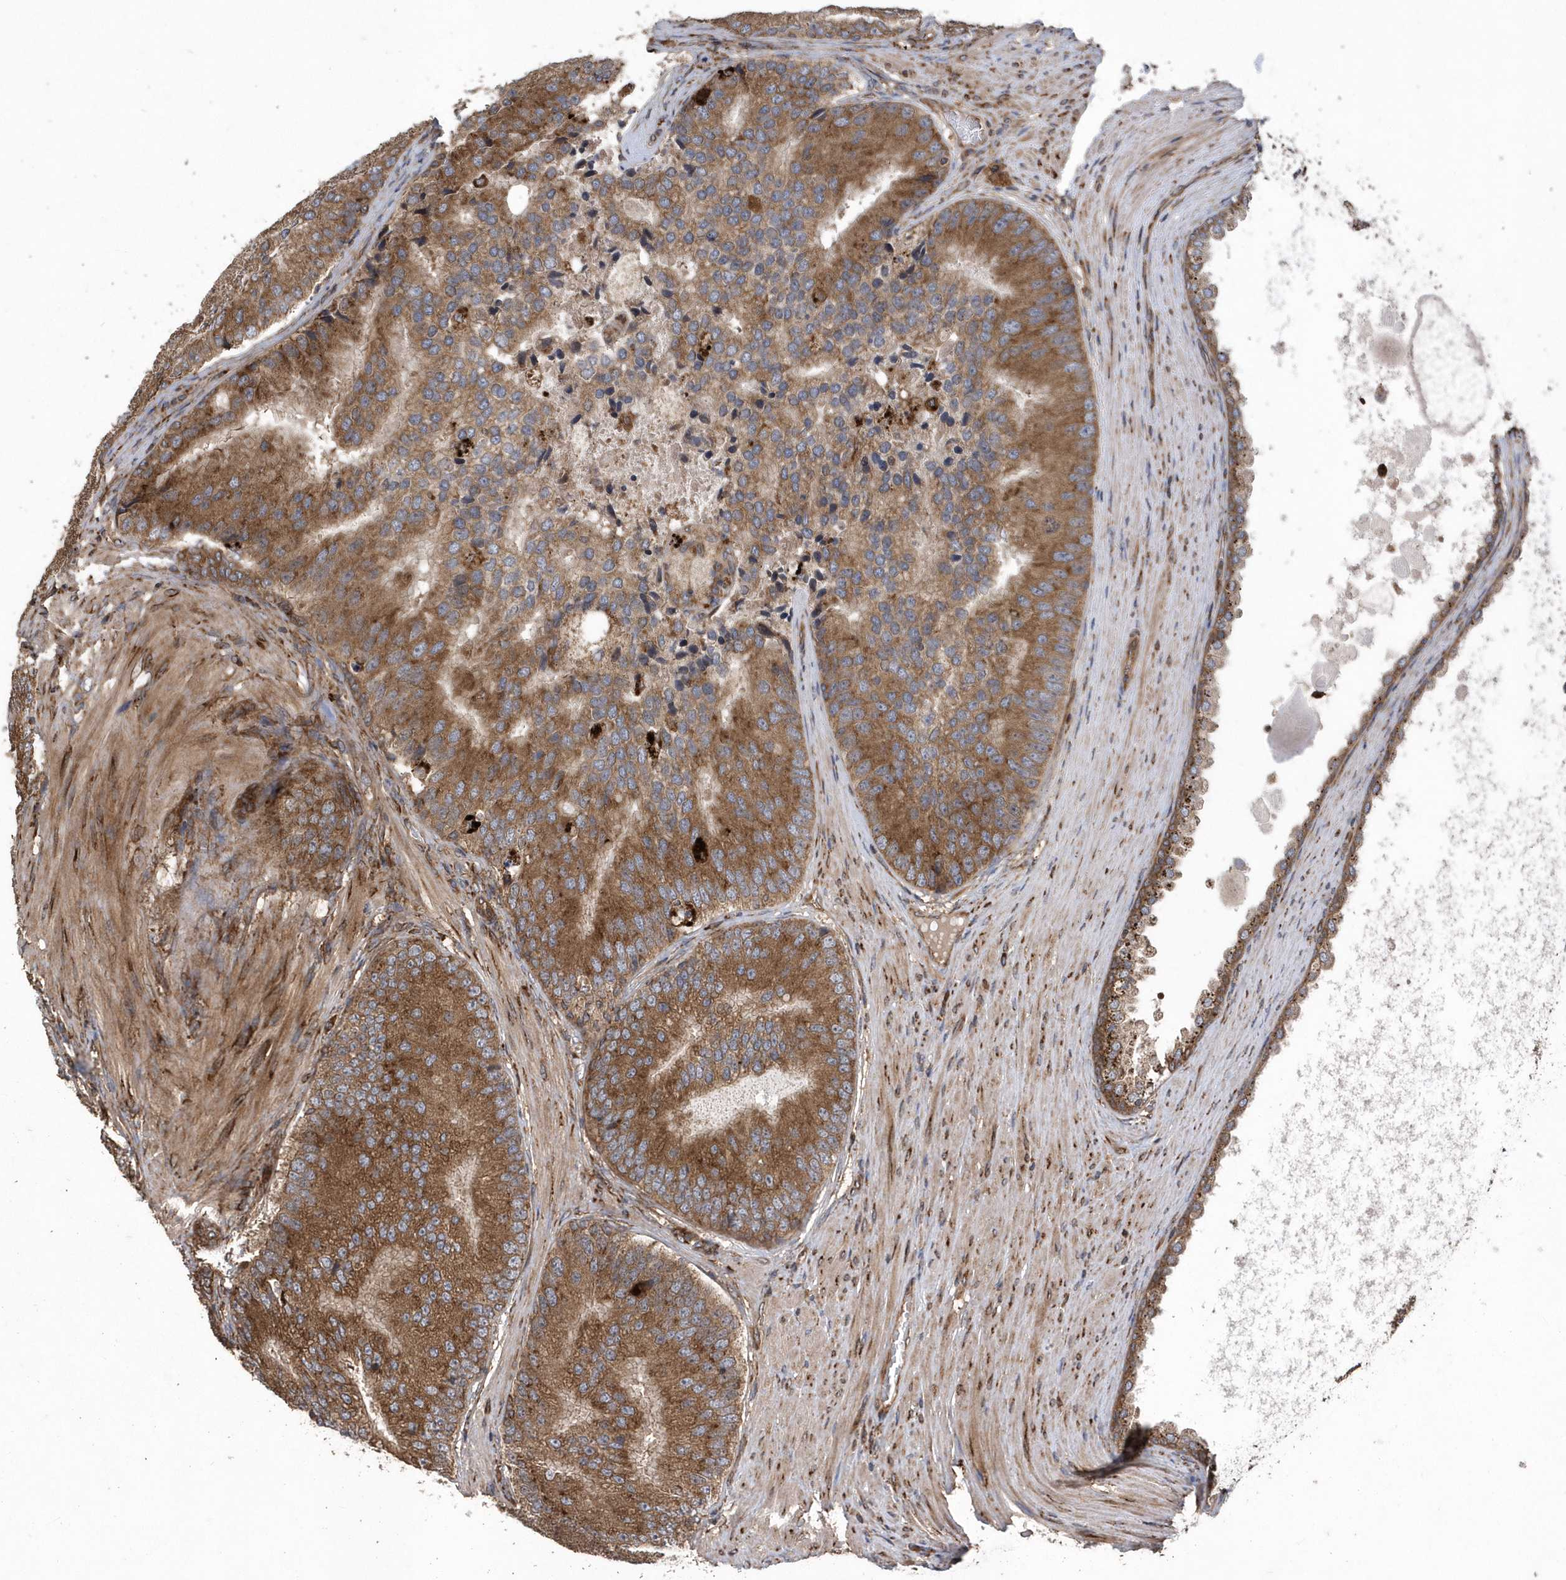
{"staining": {"intensity": "moderate", "quantity": ">75%", "location": "cytoplasmic/membranous"}, "tissue": "prostate cancer", "cell_type": "Tumor cells", "image_type": "cancer", "snomed": [{"axis": "morphology", "description": "Adenocarcinoma, High grade"}, {"axis": "topography", "description": "Prostate"}], "caption": "This is an image of immunohistochemistry staining of prostate adenocarcinoma (high-grade), which shows moderate expression in the cytoplasmic/membranous of tumor cells.", "gene": "WASHC5", "patient": {"sex": "male", "age": 70}}